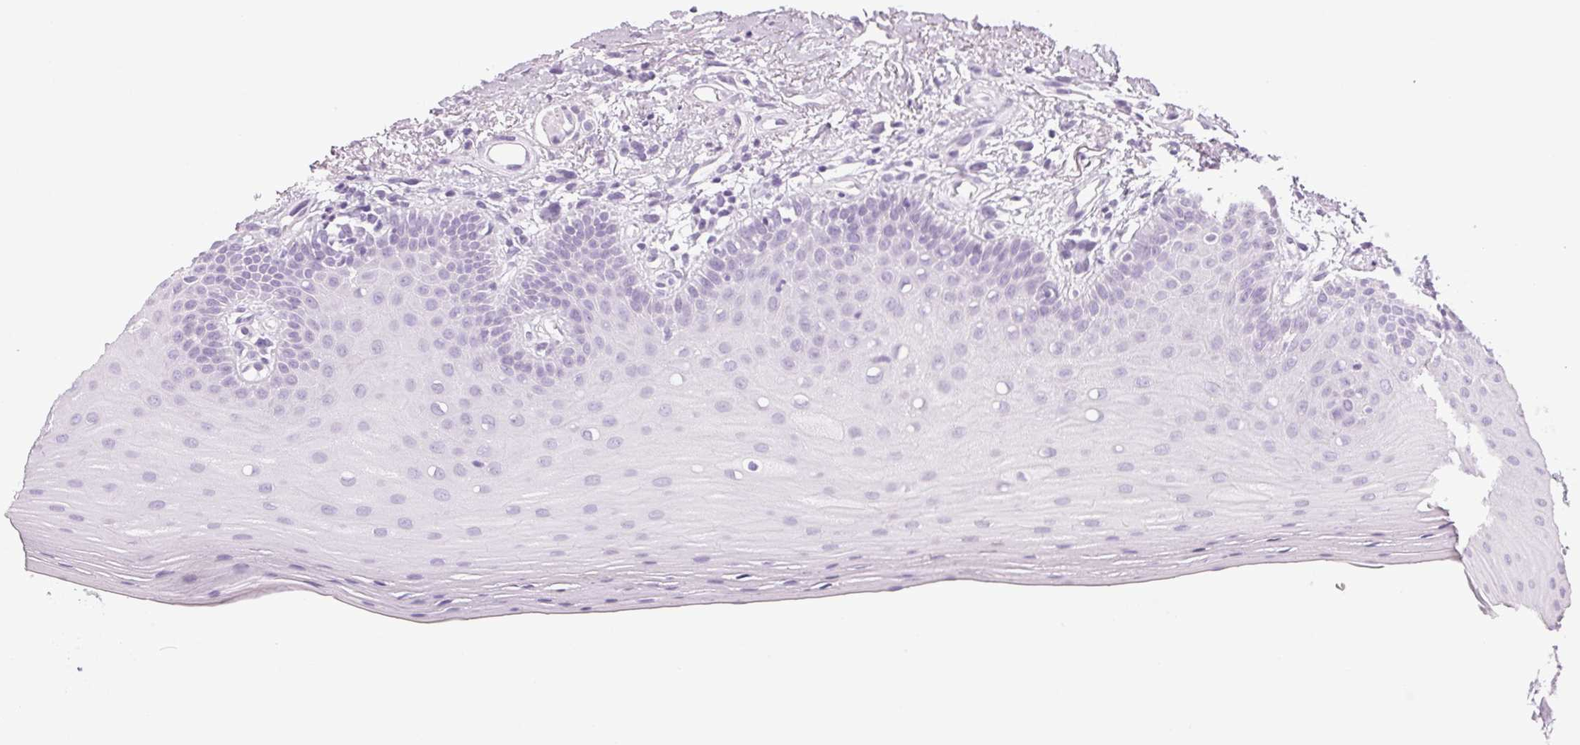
{"staining": {"intensity": "negative", "quantity": "none", "location": "none"}, "tissue": "oral mucosa", "cell_type": "Squamous epithelial cells", "image_type": "normal", "snomed": [{"axis": "morphology", "description": "Normal tissue, NOS"}, {"axis": "morphology", "description": "Normal morphology"}, {"axis": "topography", "description": "Oral tissue"}], "caption": "Benign oral mucosa was stained to show a protein in brown. There is no significant staining in squamous epithelial cells. The staining is performed using DAB brown chromogen with nuclei counter-stained in using hematoxylin.", "gene": "DNAJC6", "patient": {"sex": "female", "age": 76}}